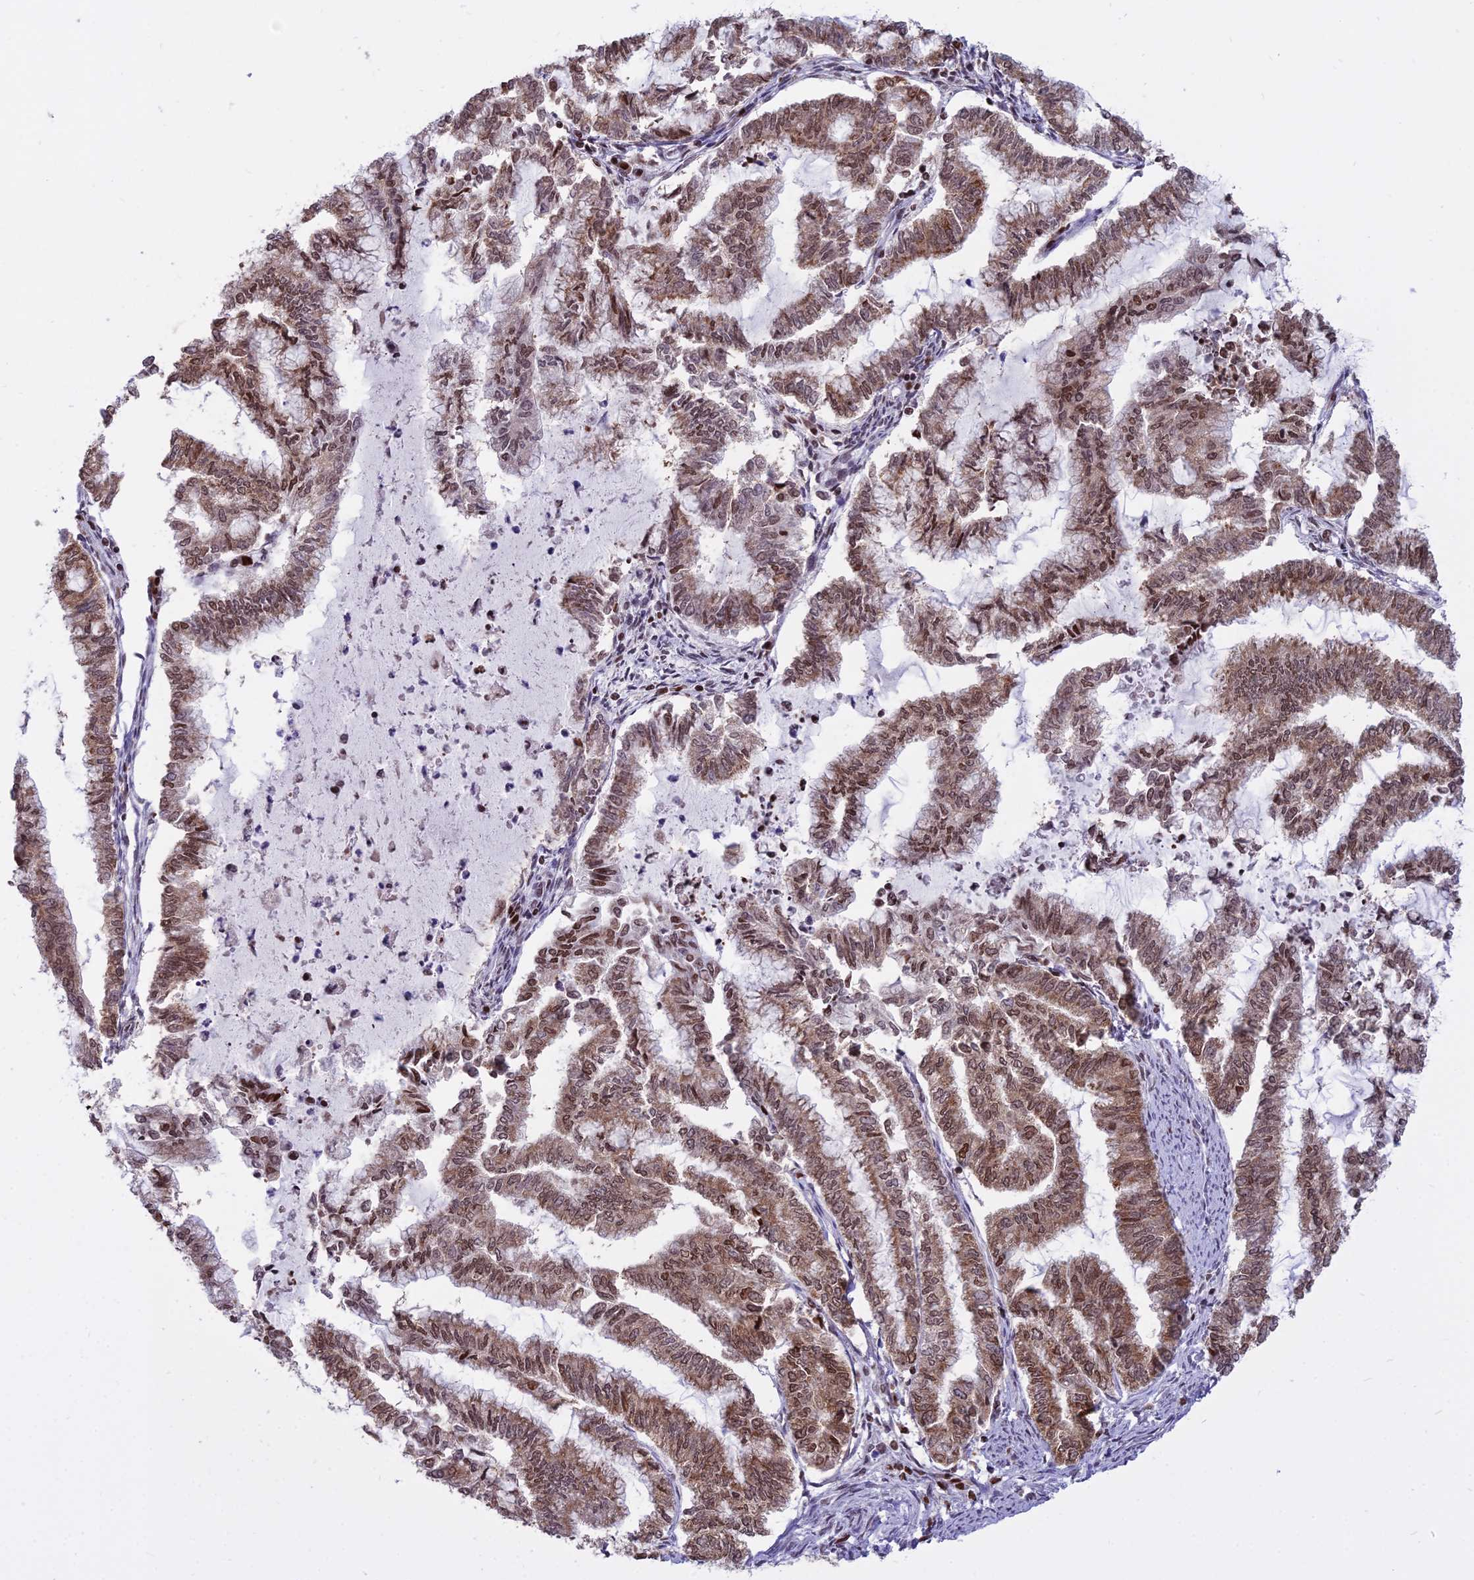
{"staining": {"intensity": "strong", "quantity": ">75%", "location": "cytoplasmic/membranous,nuclear"}, "tissue": "endometrial cancer", "cell_type": "Tumor cells", "image_type": "cancer", "snomed": [{"axis": "morphology", "description": "Adenocarcinoma, NOS"}, {"axis": "topography", "description": "Endometrium"}], "caption": "Strong cytoplasmic/membranous and nuclear positivity is identified in approximately >75% of tumor cells in endometrial adenocarcinoma.", "gene": "PARP1", "patient": {"sex": "female", "age": 79}}